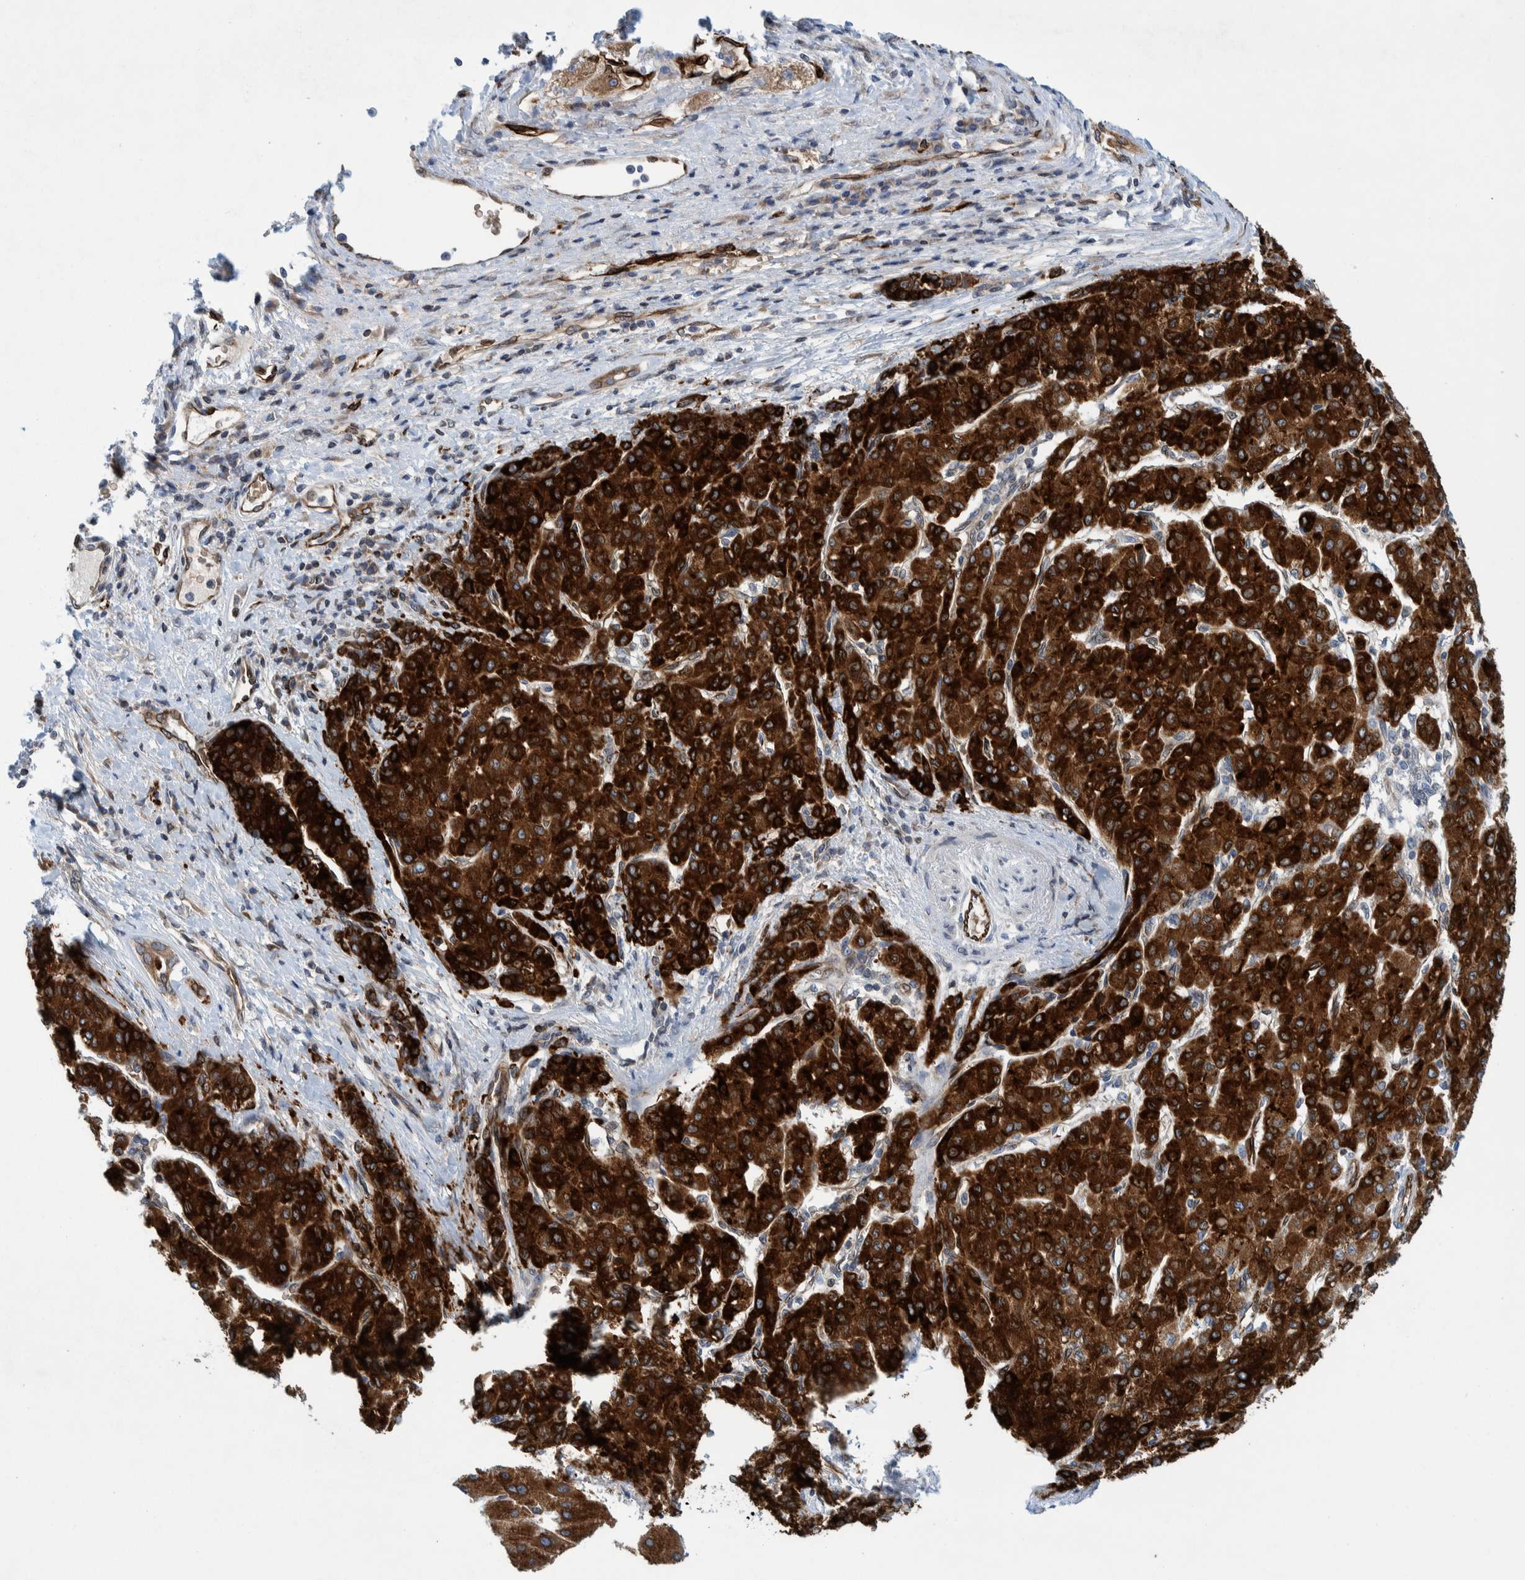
{"staining": {"intensity": "strong", "quantity": ">75%", "location": "cytoplasmic/membranous"}, "tissue": "liver cancer", "cell_type": "Tumor cells", "image_type": "cancer", "snomed": [{"axis": "morphology", "description": "Carcinoma, Hepatocellular, NOS"}, {"axis": "topography", "description": "Liver"}], "caption": "Immunohistochemistry of liver cancer demonstrates high levels of strong cytoplasmic/membranous expression in approximately >75% of tumor cells.", "gene": "THEM6", "patient": {"sex": "male", "age": 65}}